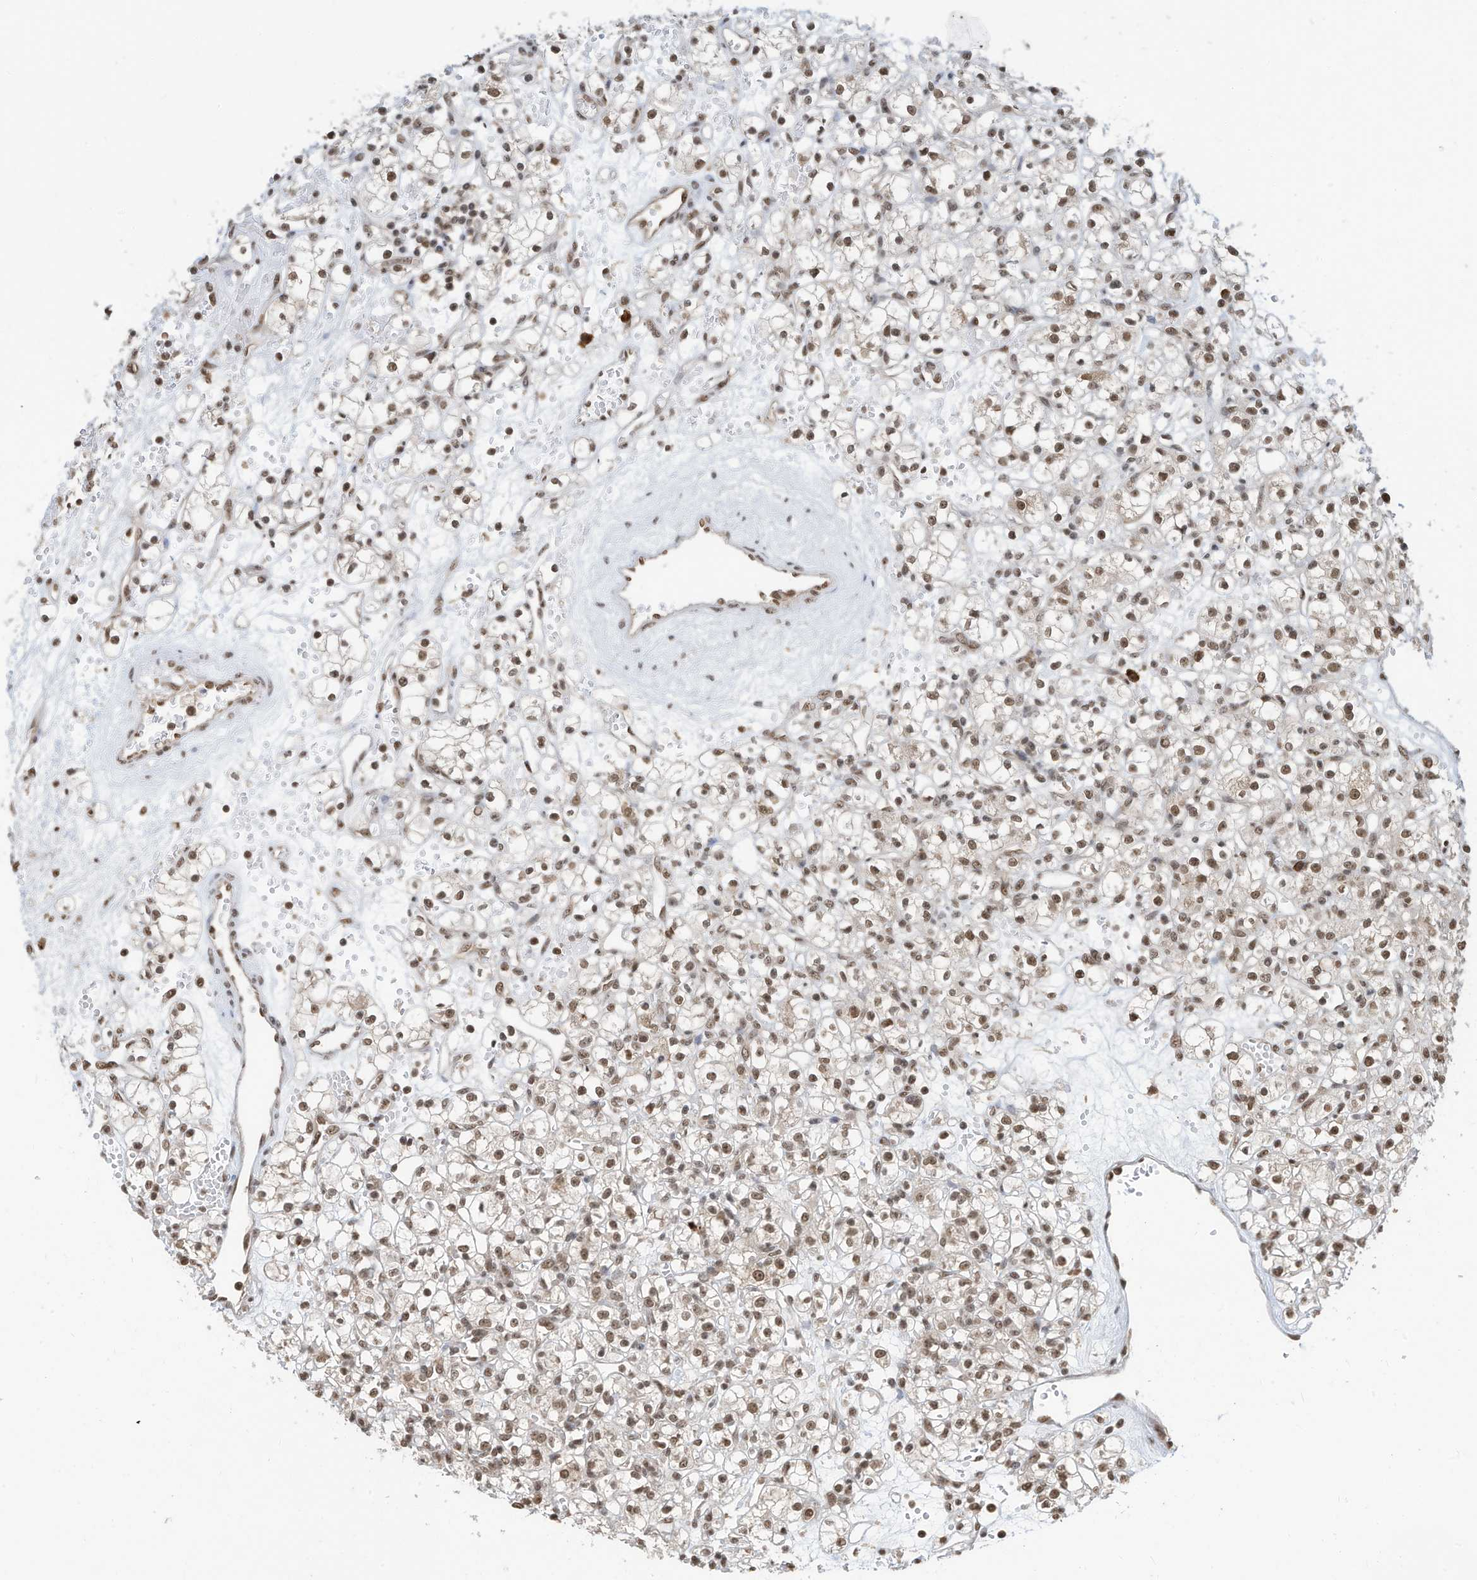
{"staining": {"intensity": "moderate", "quantity": ">75%", "location": "nuclear"}, "tissue": "renal cancer", "cell_type": "Tumor cells", "image_type": "cancer", "snomed": [{"axis": "morphology", "description": "Adenocarcinoma, NOS"}, {"axis": "topography", "description": "Kidney"}], "caption": "Adenocarcinoma (renal) stained with DAB (3,3'-diaminobenzidine) immunohistochemistry exhibits medium levels of moderate nuclear staining in about >75% of tumor cells.", "gene": "ZNF195", "patient": {"sex": "female", "age": 59}}